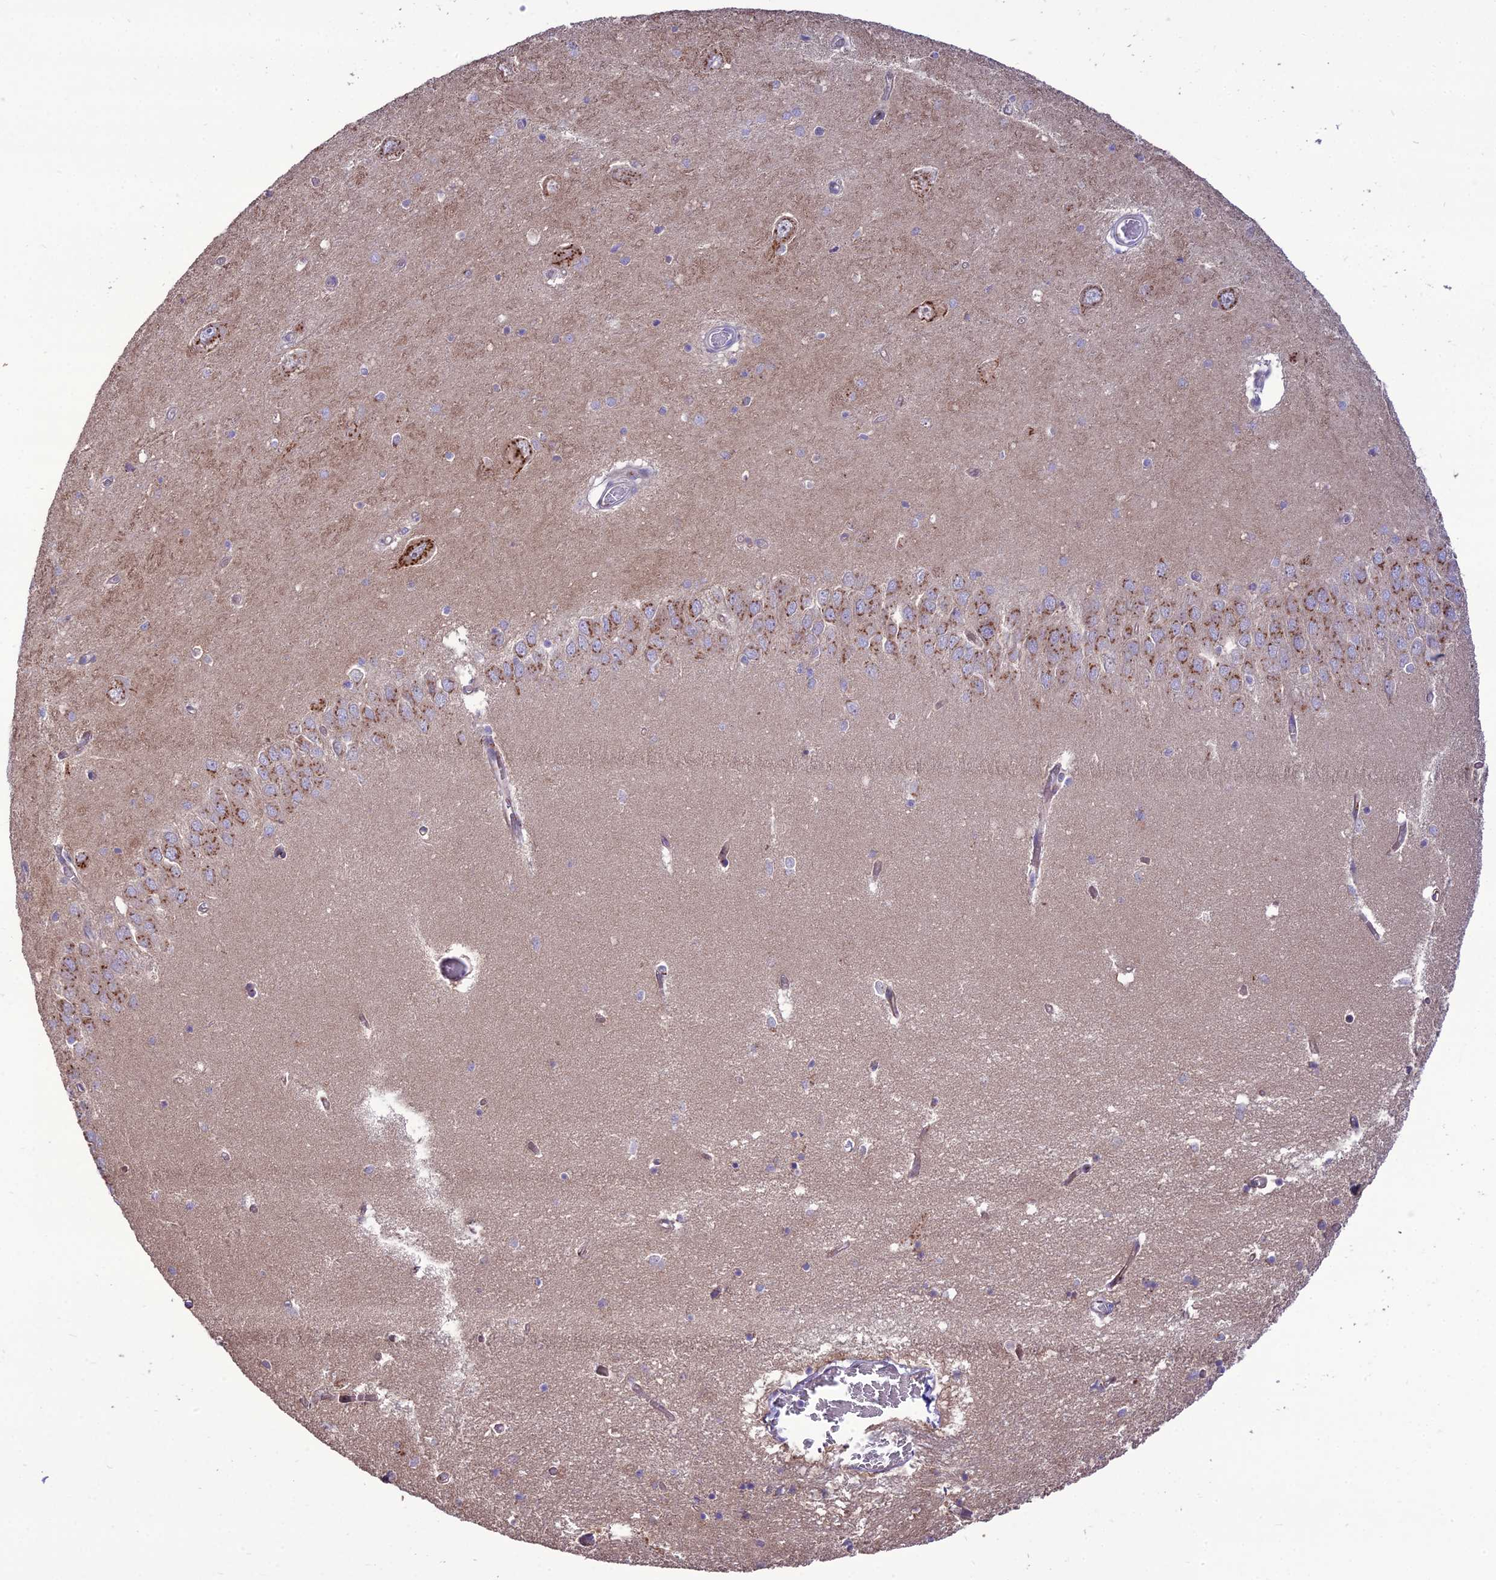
{"staining": {"intensity": "negative", "quantity": "none", "location": "none"}, "tissue": "hippocampus", "cell_type": "Glial cells", "image_type": "normal", "snomed": [{"axis": "morphology", "description": "Normal tissue, NOS"}, {"axis": "topography", "description": "Hippocampus"}], "caption": "This histopathology image is of benign hippocampus stained with IHC to label a protein in brown with the nuclei are counter-stained blue. There is no positivity in glial cells.", "gene": "SPRYD7", "patient": {"sex": "male", "age": 70}}